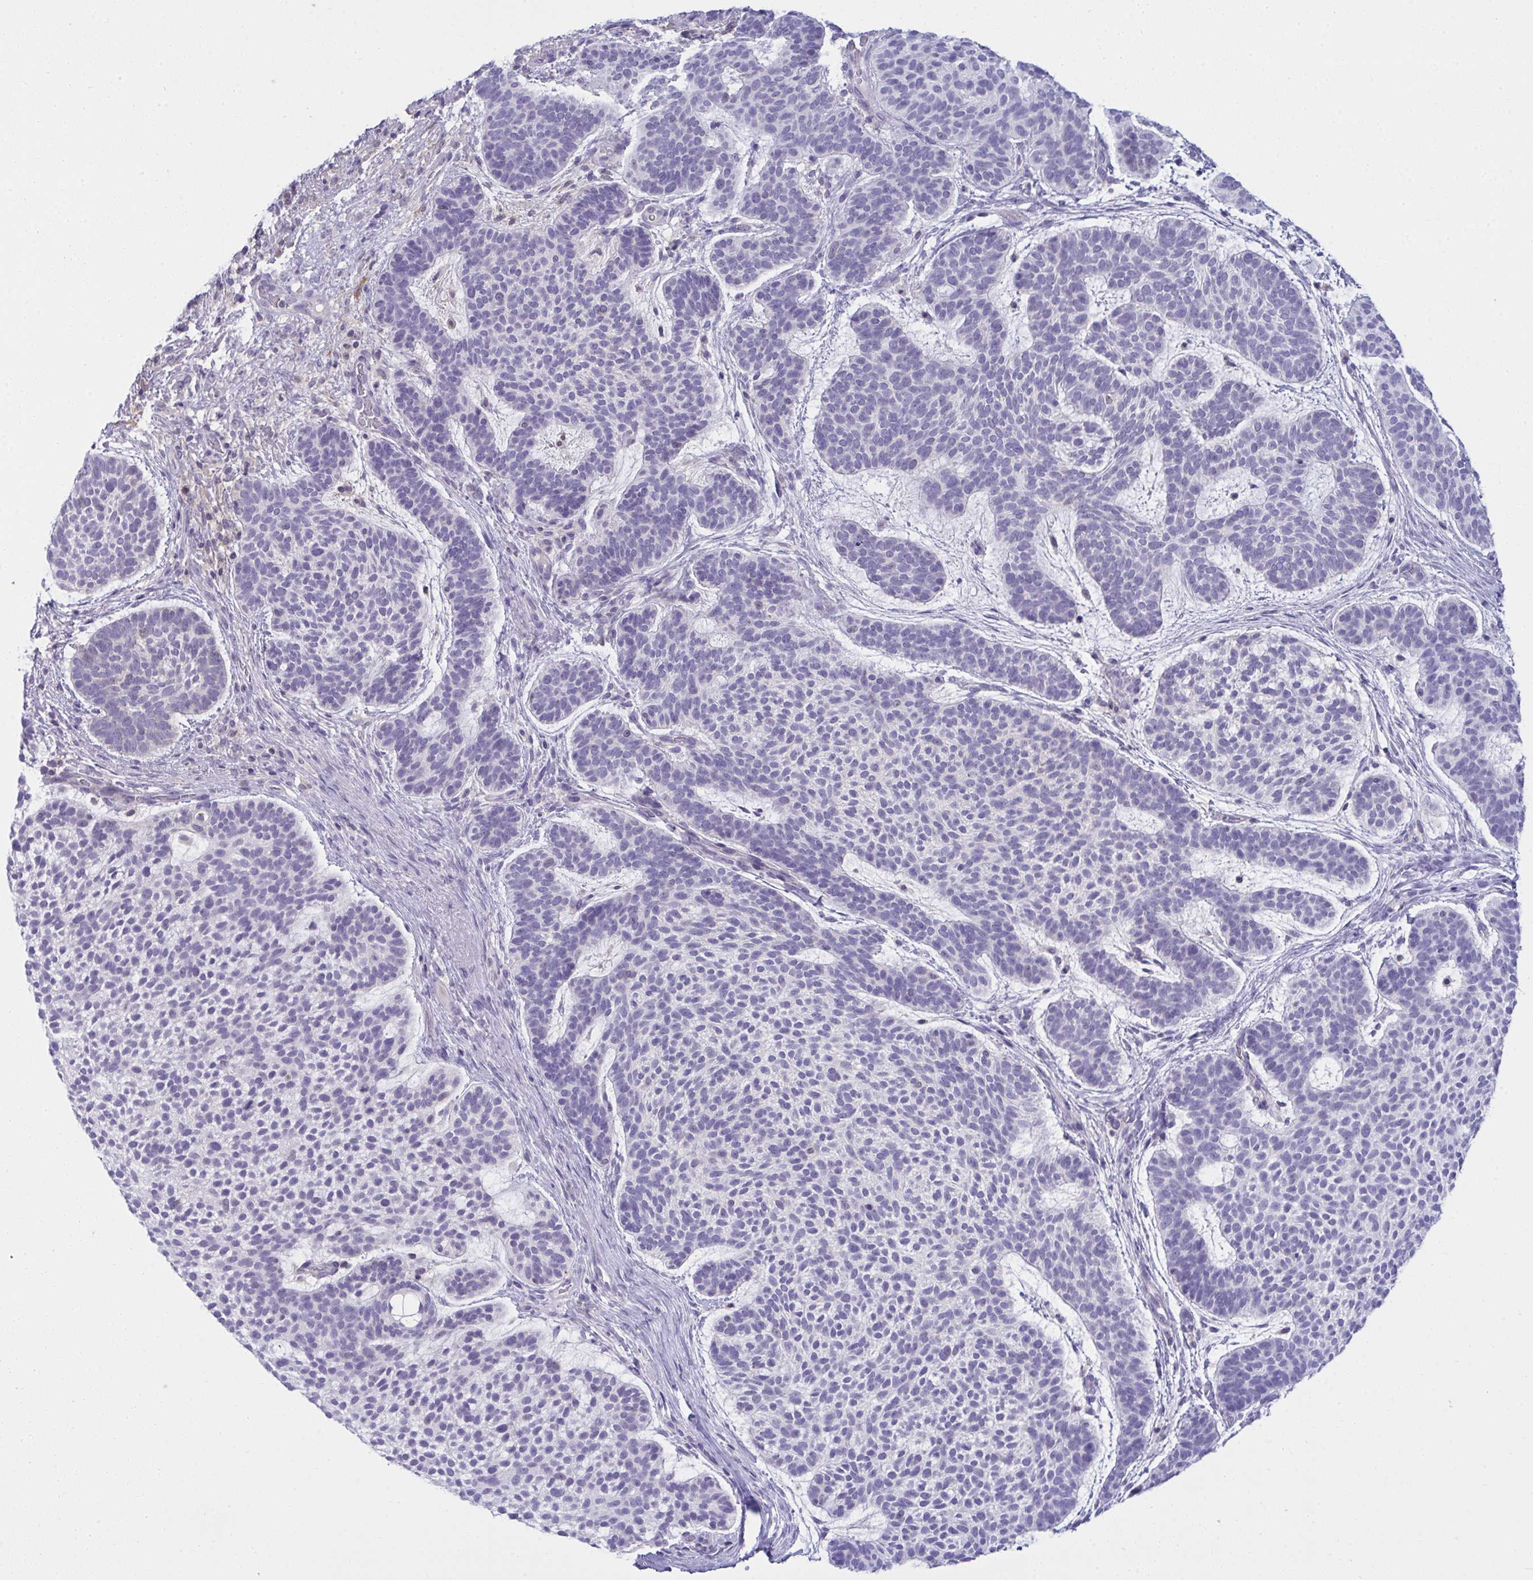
{"staining": {"intensity": "negative", "quantity": "none", "location": "none"}, "tissue": "skin cancer", "cell_type": "Tumor cells", "image_type": "cancer", "snomed": [{"axis": "morphology", "description": "Basal cell carcinoma"}, {"axis": "topography", "description": "Skin"}, {"axis": "topography", "description": "Skin of face"}], "caption": "The image reveals no significant staining in tumor cells of skin cancer.", "gene": "RGPD5", "patient": {"sex": "male", "age": 73}}